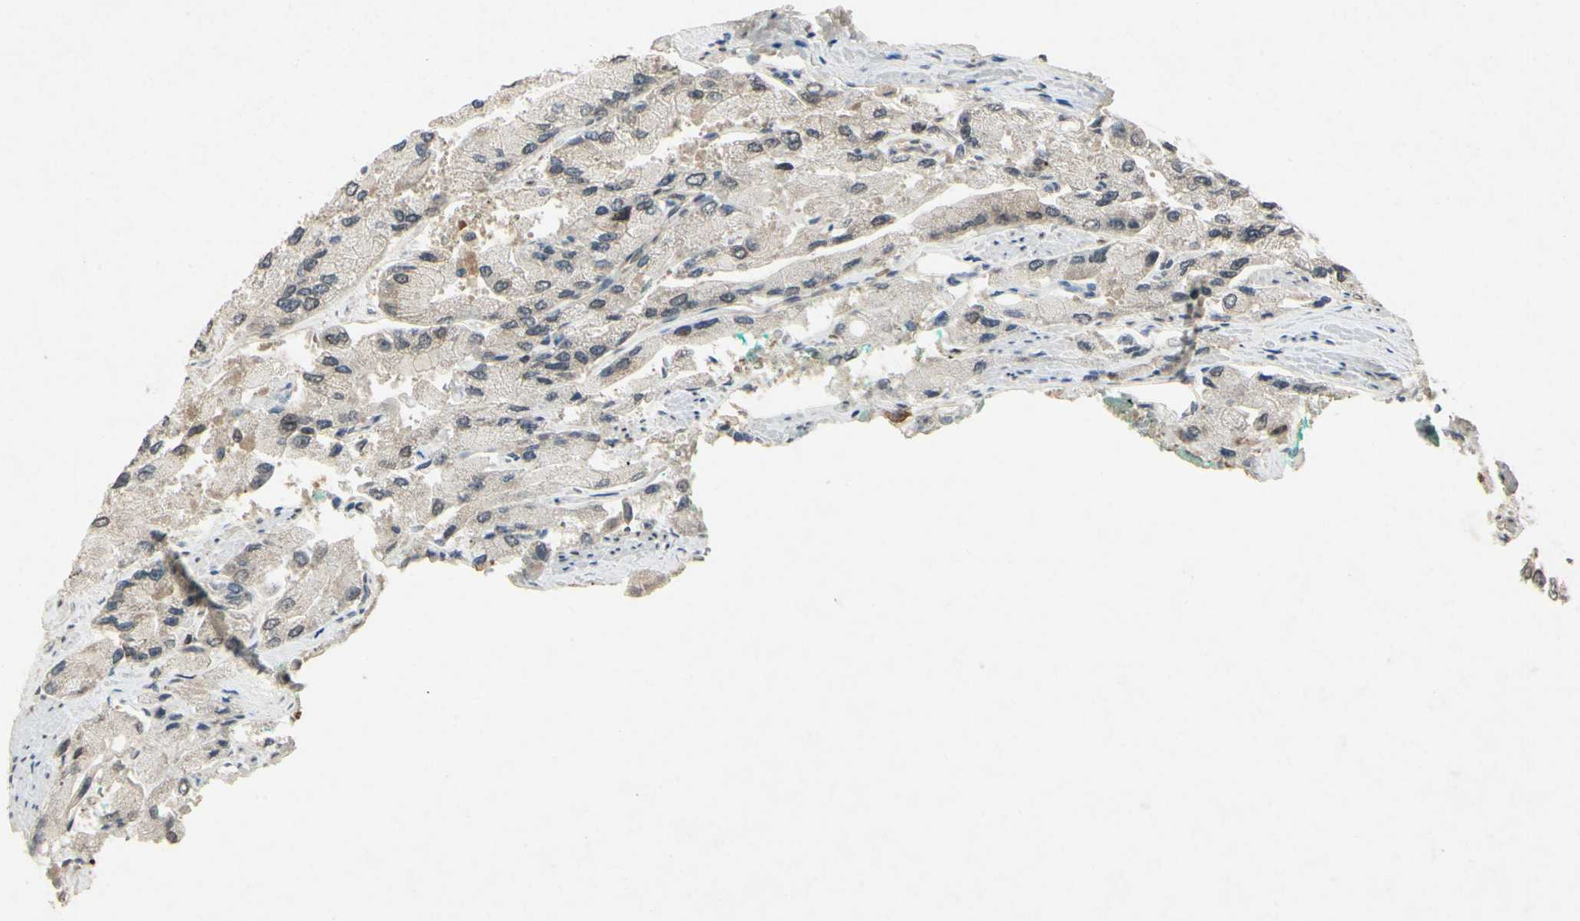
{"staining": {"intensity": "weak", "quantity": "25%-75%", "location": "cytoplasmic/membranous"}, "tissue": "prostate cancer", "cell_type": "Tumor cells", "image_type": "cancer", "snomed": [{"axis": "morphology", "description": "Adenocarcinoma, High grade"}, {"axis": "topography", "description": "Prostate"}], "caption": "Weak cytoplasmic/membranous positivity for a protein is appreciated in approximately 25%-75% of tumor cells of prostate adenocarcinoma (high-grade) using IHC.", "gene": "HSPA1B", "patient": {"sex": "male", "age": 58}}